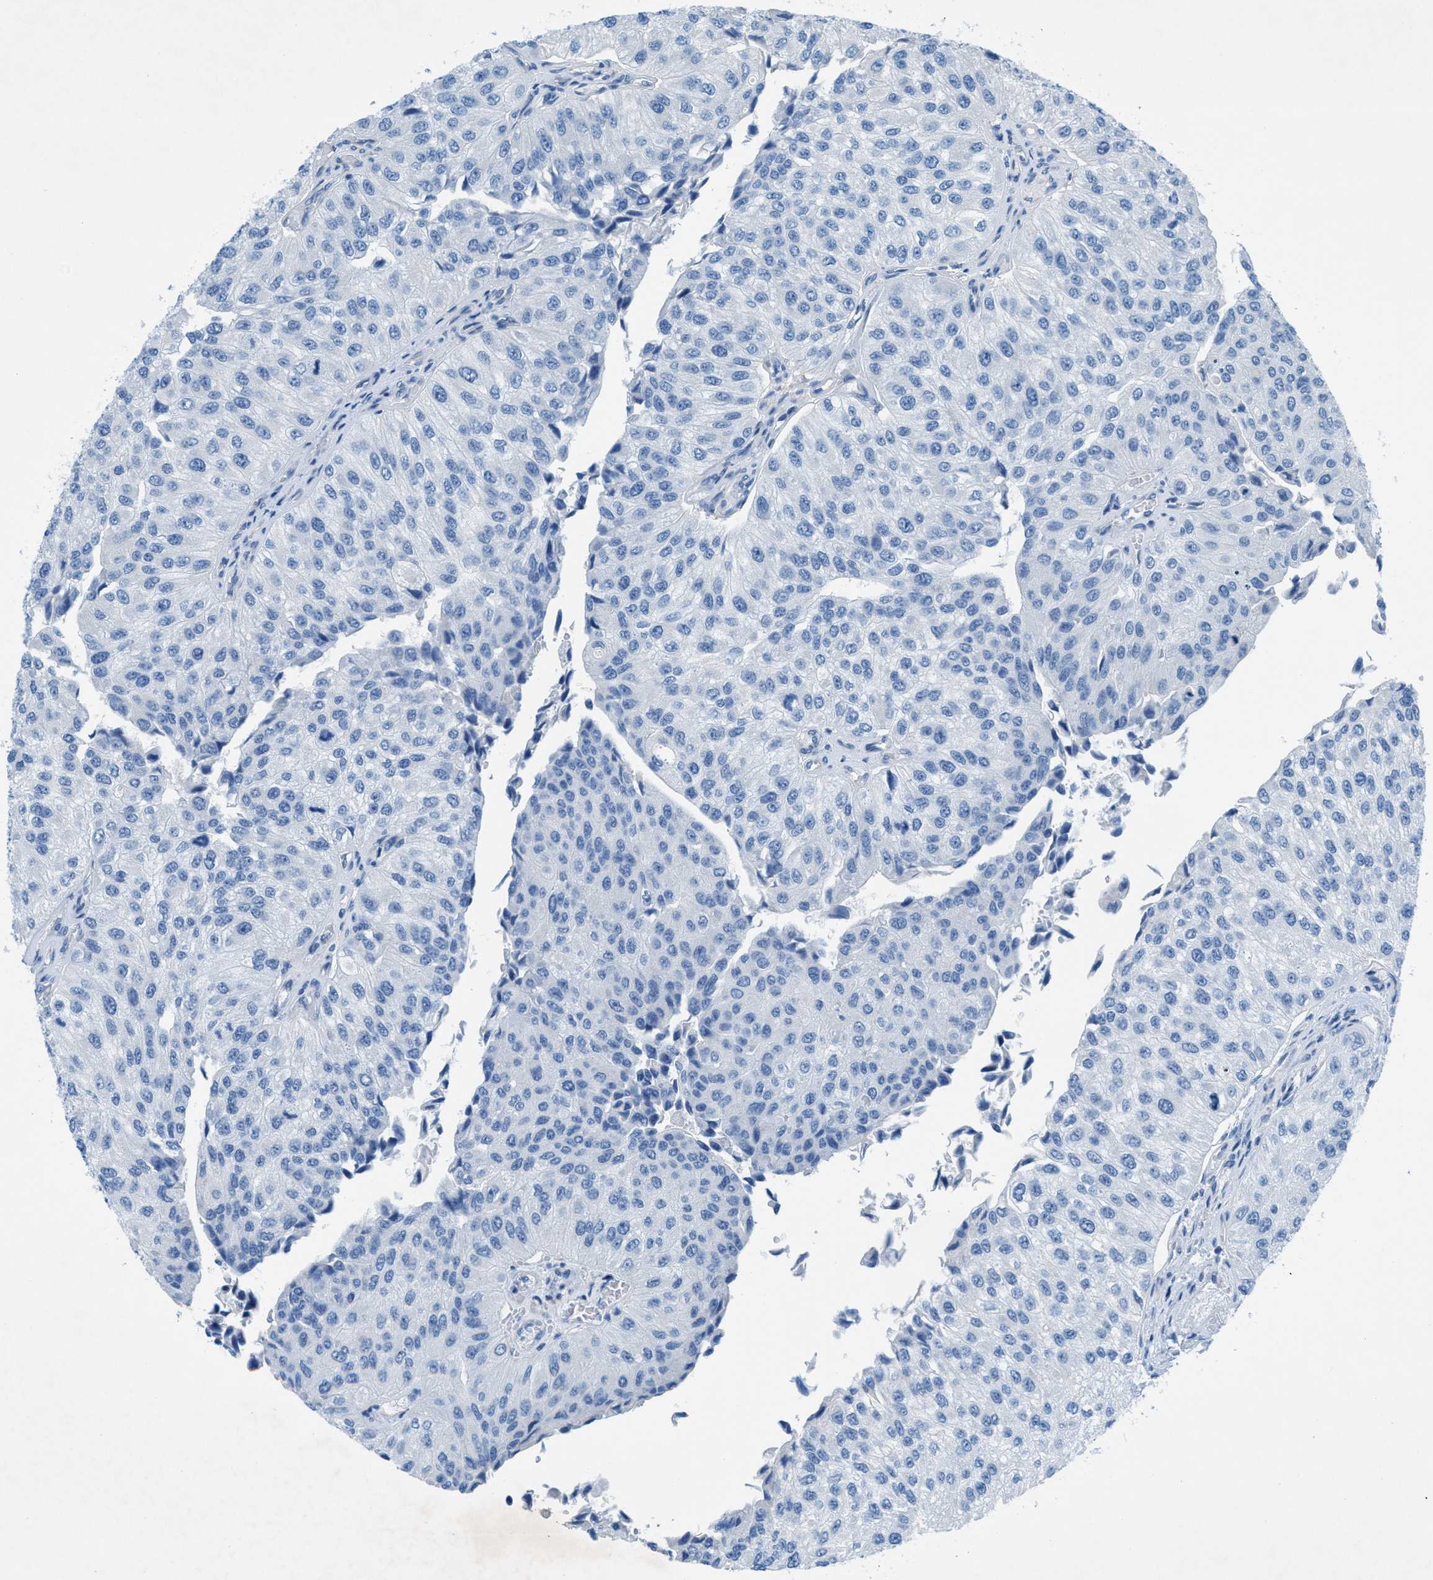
{"staining": {"intensity": "negative", "quantity": "none", "location": "none"}, "tissue": "urothelial cancer", "cell_type": "Tumor cells", "image_type": "cancer", "snomed": [{"axis": "morphology", "description": "Urothelial carcinoma, High grade"}, {"axis": "topography", "description": "Kidney"}, {"axis": "topography", "description": "Urinary bladder"}], "caption": "Immunohistochemistry of human urothelial carcinoma (high-grade) displays no expression in tumor cells.", "gene": "GALNT17", "patient": {"sex": "male", "age": 77}}